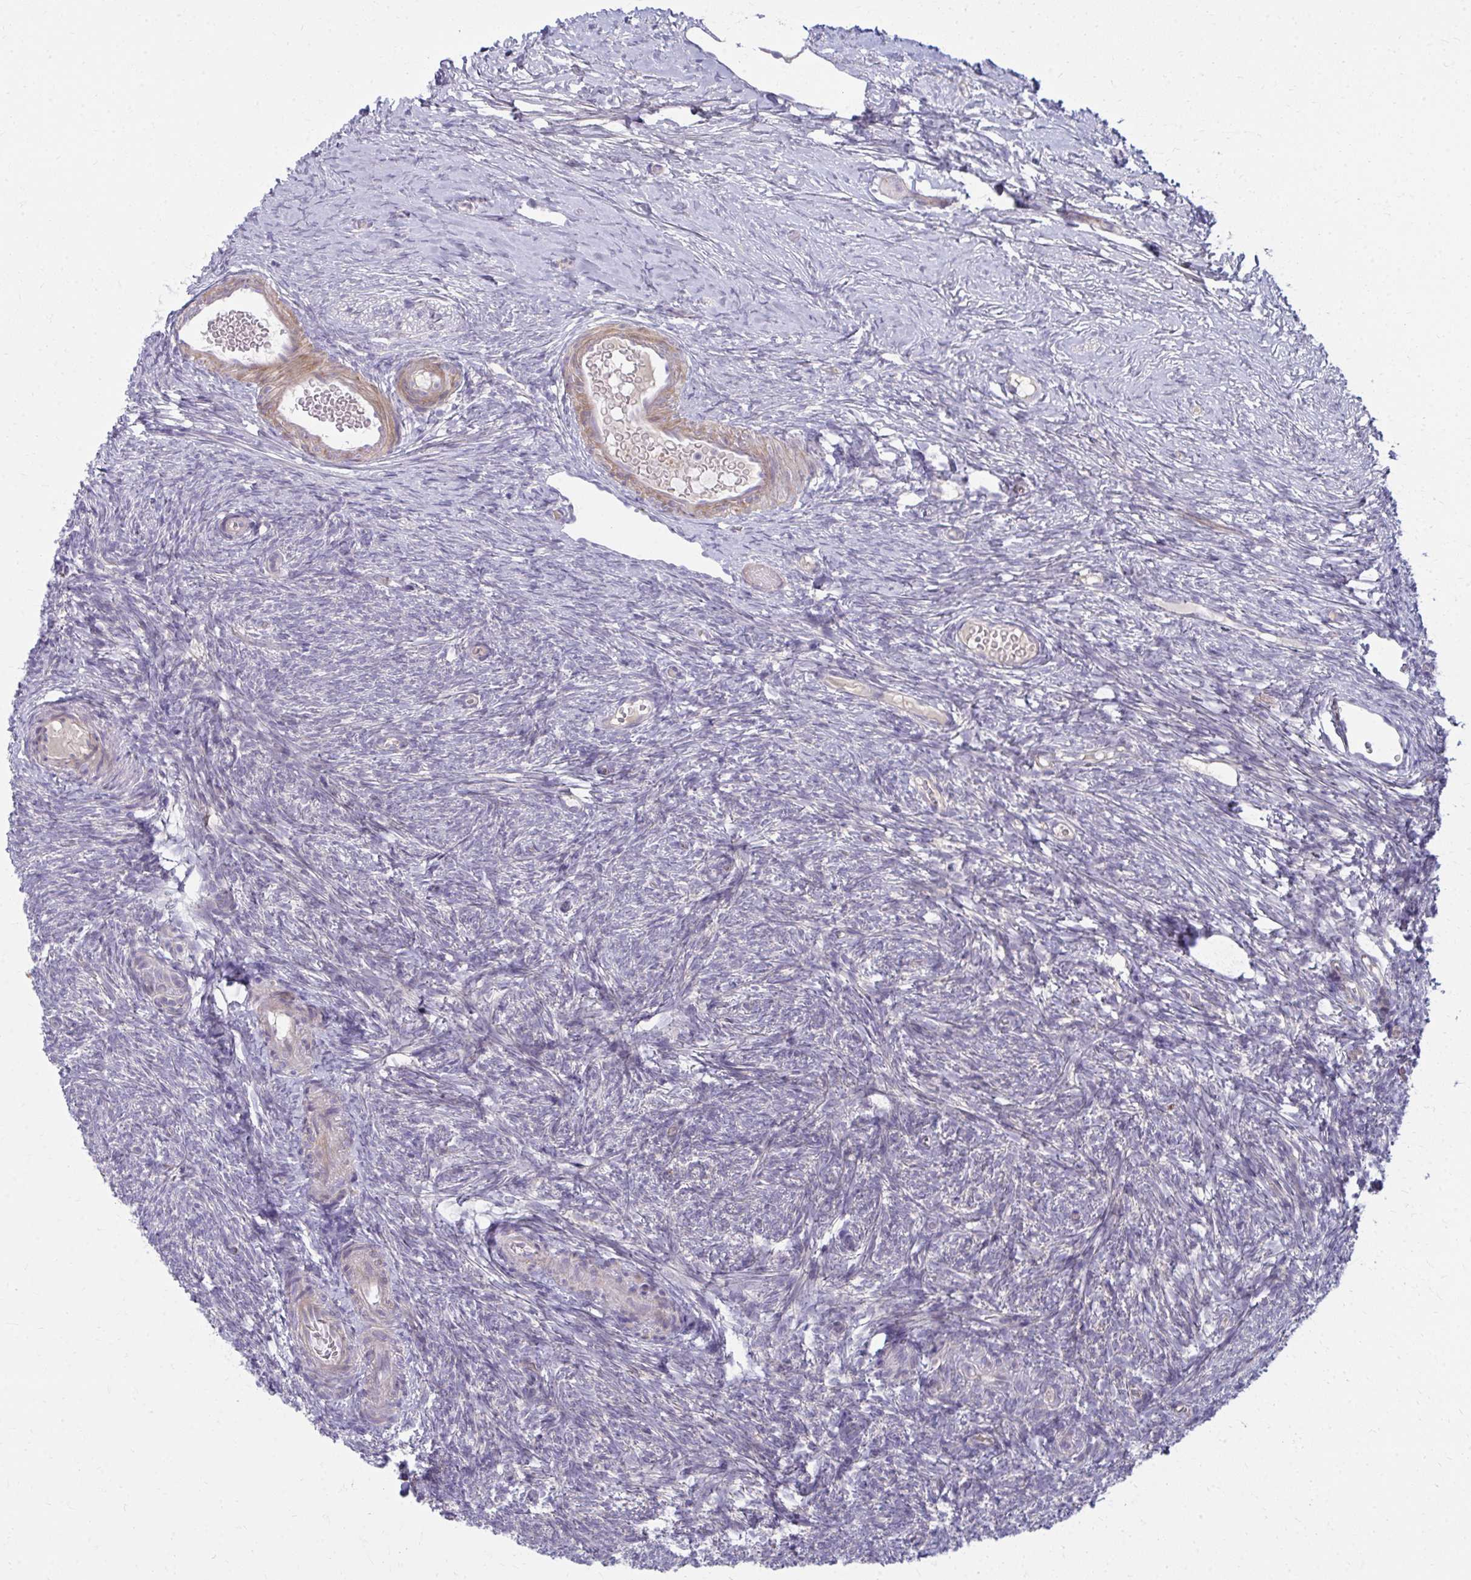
{"staining": {"intensity": "negative", "quantity": "none", "location": "none"}, "tissue": "ovary", "cell_type": "Ovarian stroma cells", "image_type": "normal", "snomed": [{"axis": "morphology", "description": "Normal tissue, NOS"}, {"axis": "topography", "description": "Ovary"}], "caption": "Immunohistochemistry micrograph of normal human ovary stained for a protein (brown), which displays no staining in ovarian stroma cells.", "gene": "CEMP1", "patient": {"sex": "female", "age": 39}}